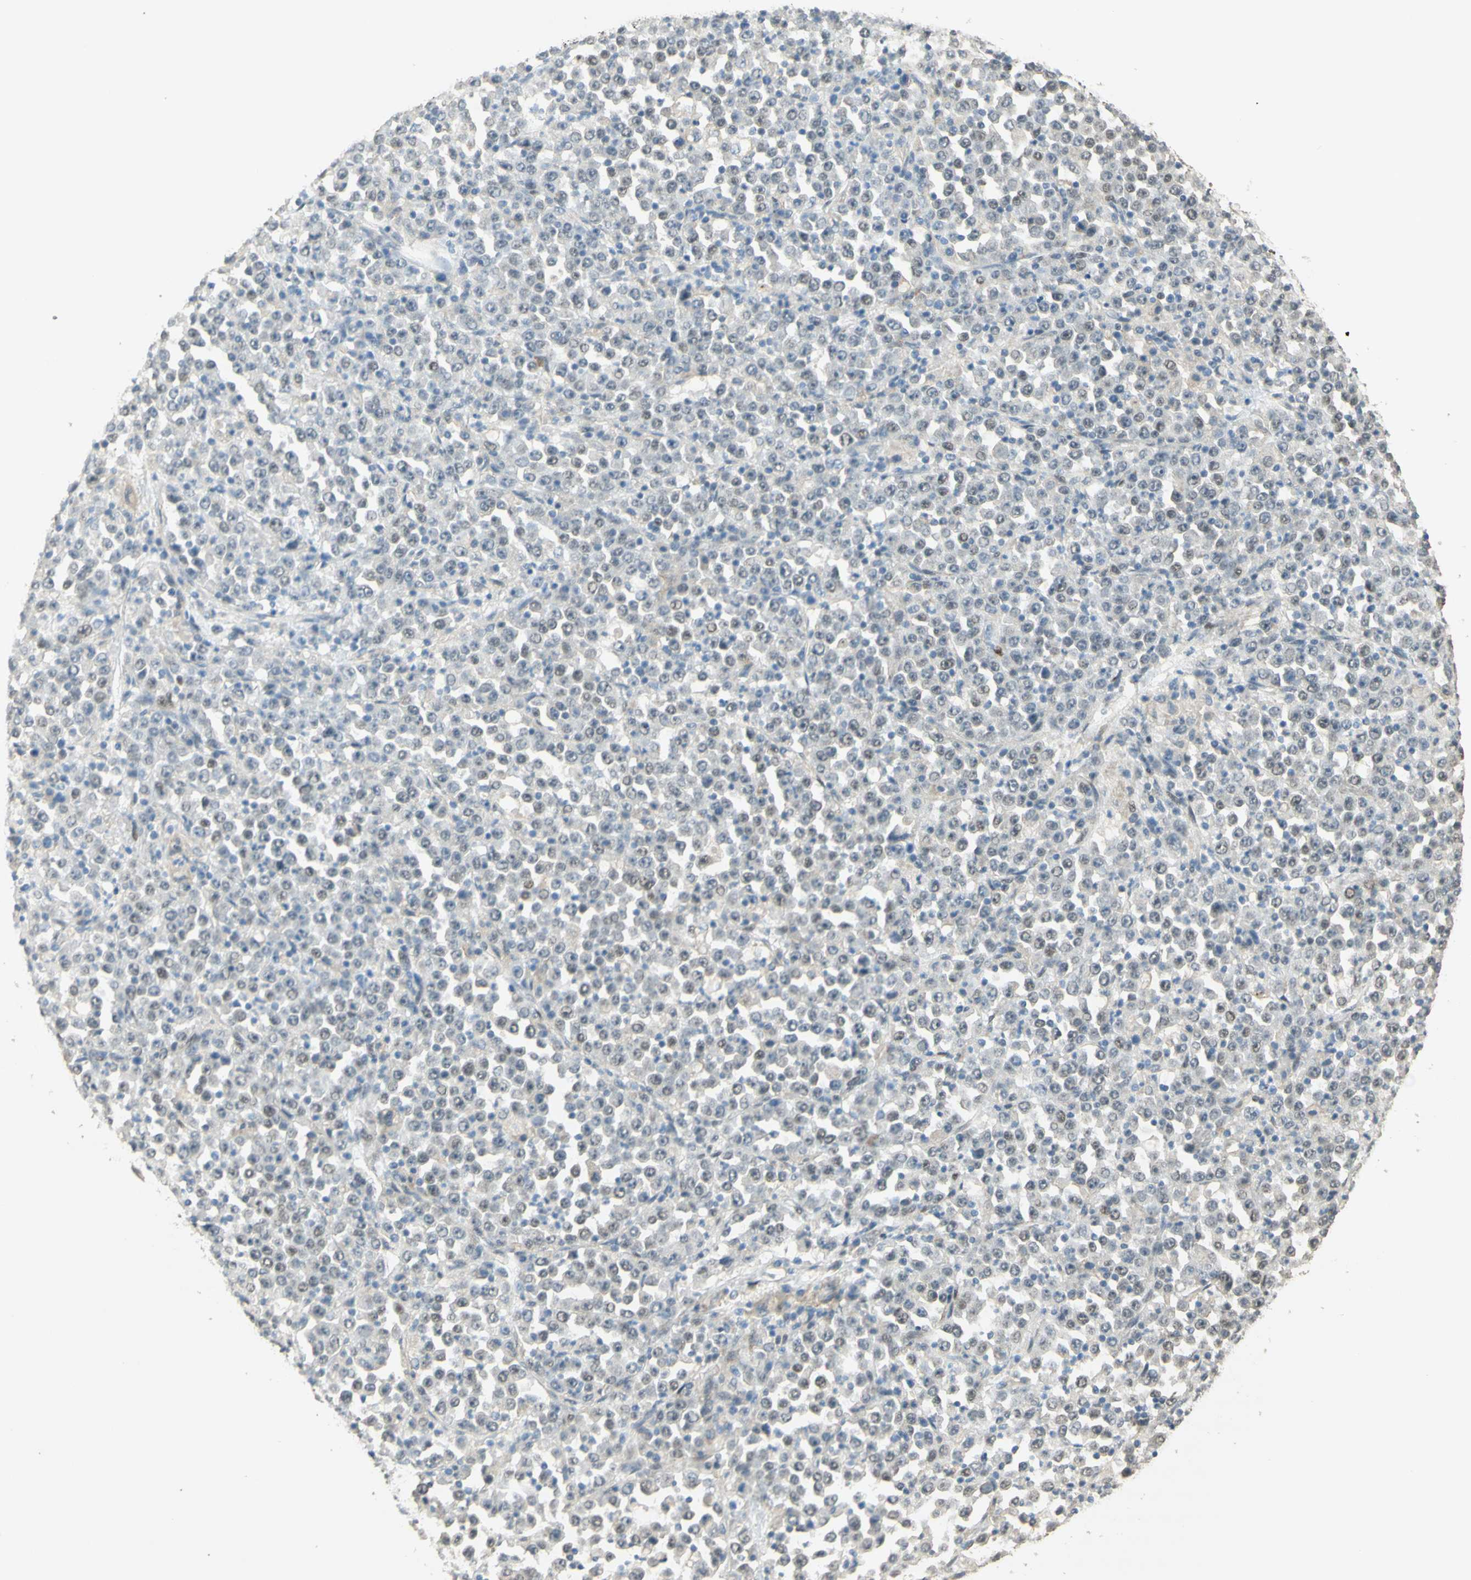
{"staining": {"intensity": "weak", "quantity": "<25%", "location": "nuclear"}, "tissue": "stomach cancer", "cell_type": "Tumor cells", "image_type": "cancer", "snomed": [{"axis": "morphology", "description": "Normal tissue, NOS"}, {"axis": "morphology", "description": "Adenocarcinoma, NOS"}, {"axis": "topography", "description": "Stomach, upper"}, {"axis": "topography", "description": "Stomach"}], "caption": "Immunohistochemical staining of human stomach cancer (adenocarcinoma) shows no significant positivity in tumor cells.", "gene": "FOXP1", "patient": {"sex": "male", "age": 59}}